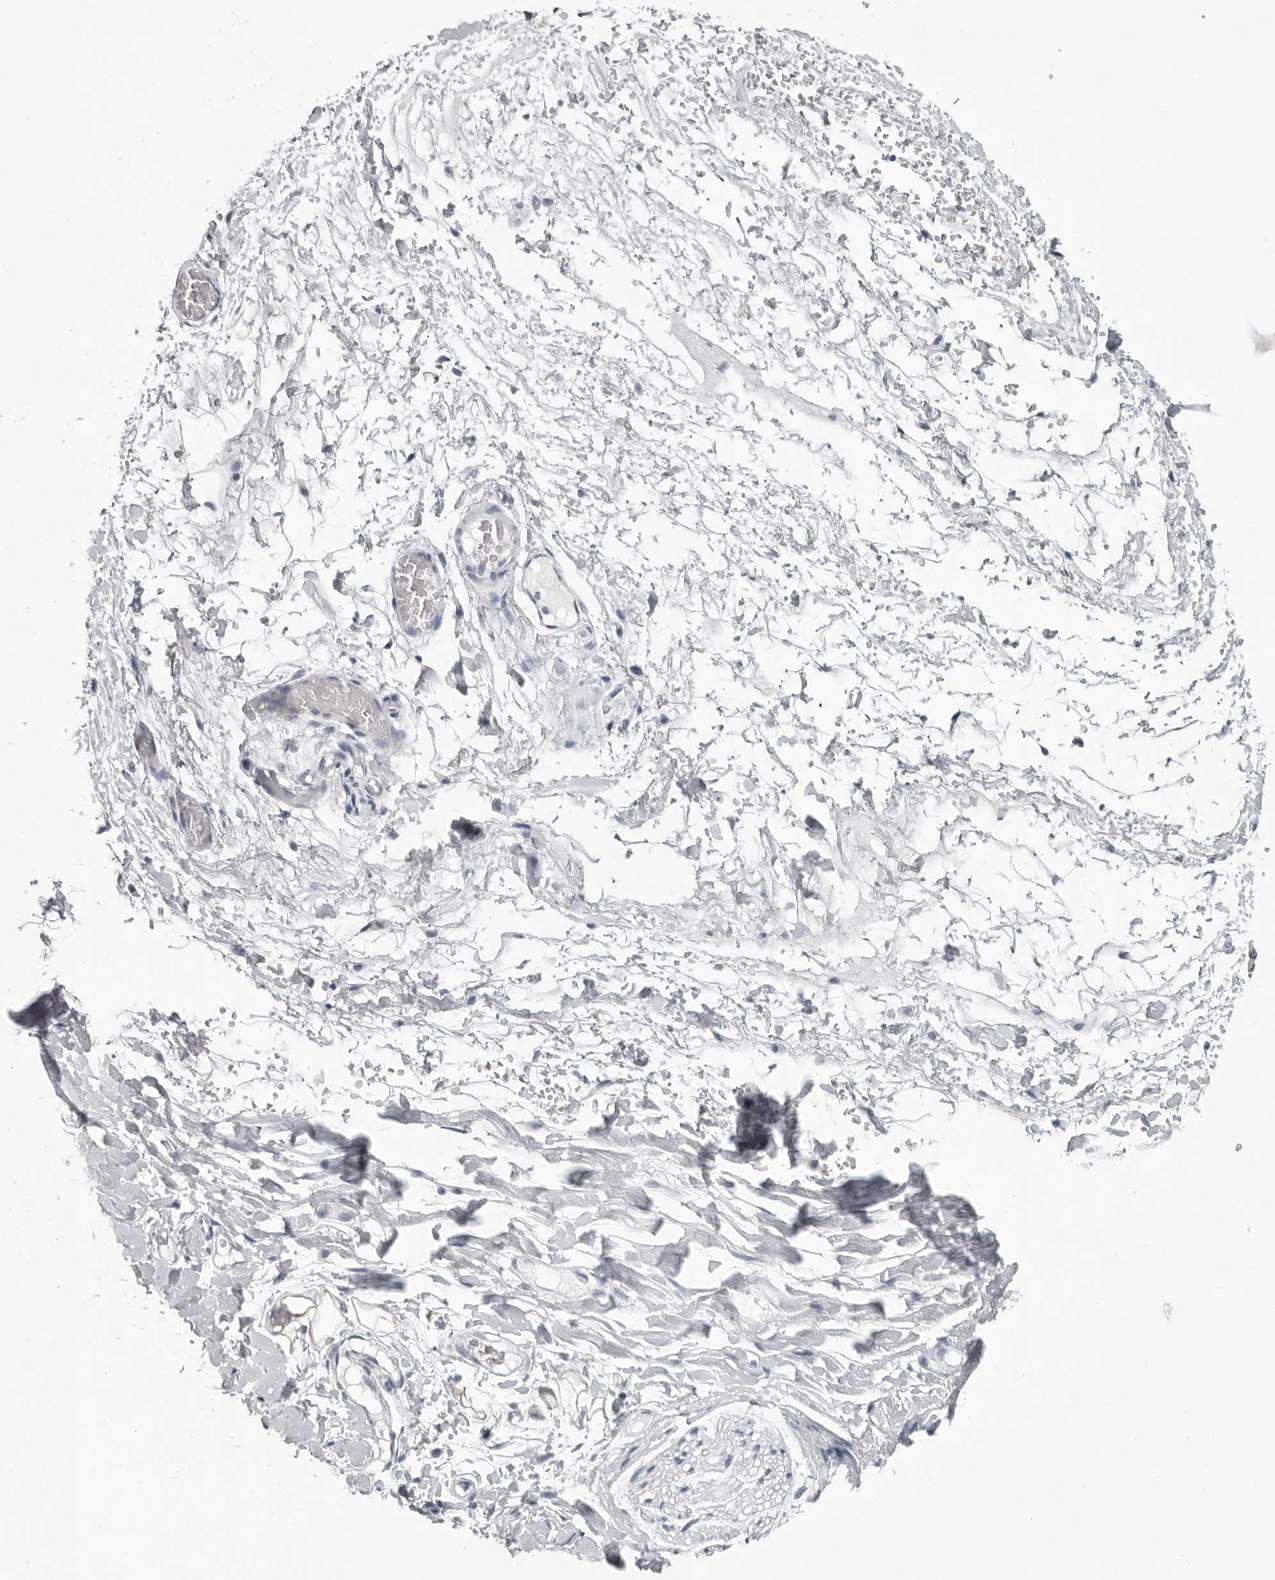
{"staining": {"intensity": "negative", "quantity": "none", "location": "none"}, "tissue": "adipose tissue", "cell_type": "Adipocytes", "image_type": "normal", "snomed": [{"axis": "morphology", "description": "Normal tissue, NOS"}, {"axis": "morphology", "description": "Adenocarcinoma, NOS"}, {"axis": "topography", "description": "Esophagus"}], "caption": "Human adipose tissue stained for a protein using immunohistochemistry demonstrates no staining in adipocytes.", "gene": "OPLAH", "patient": {"sex": "male", "age": 62}}